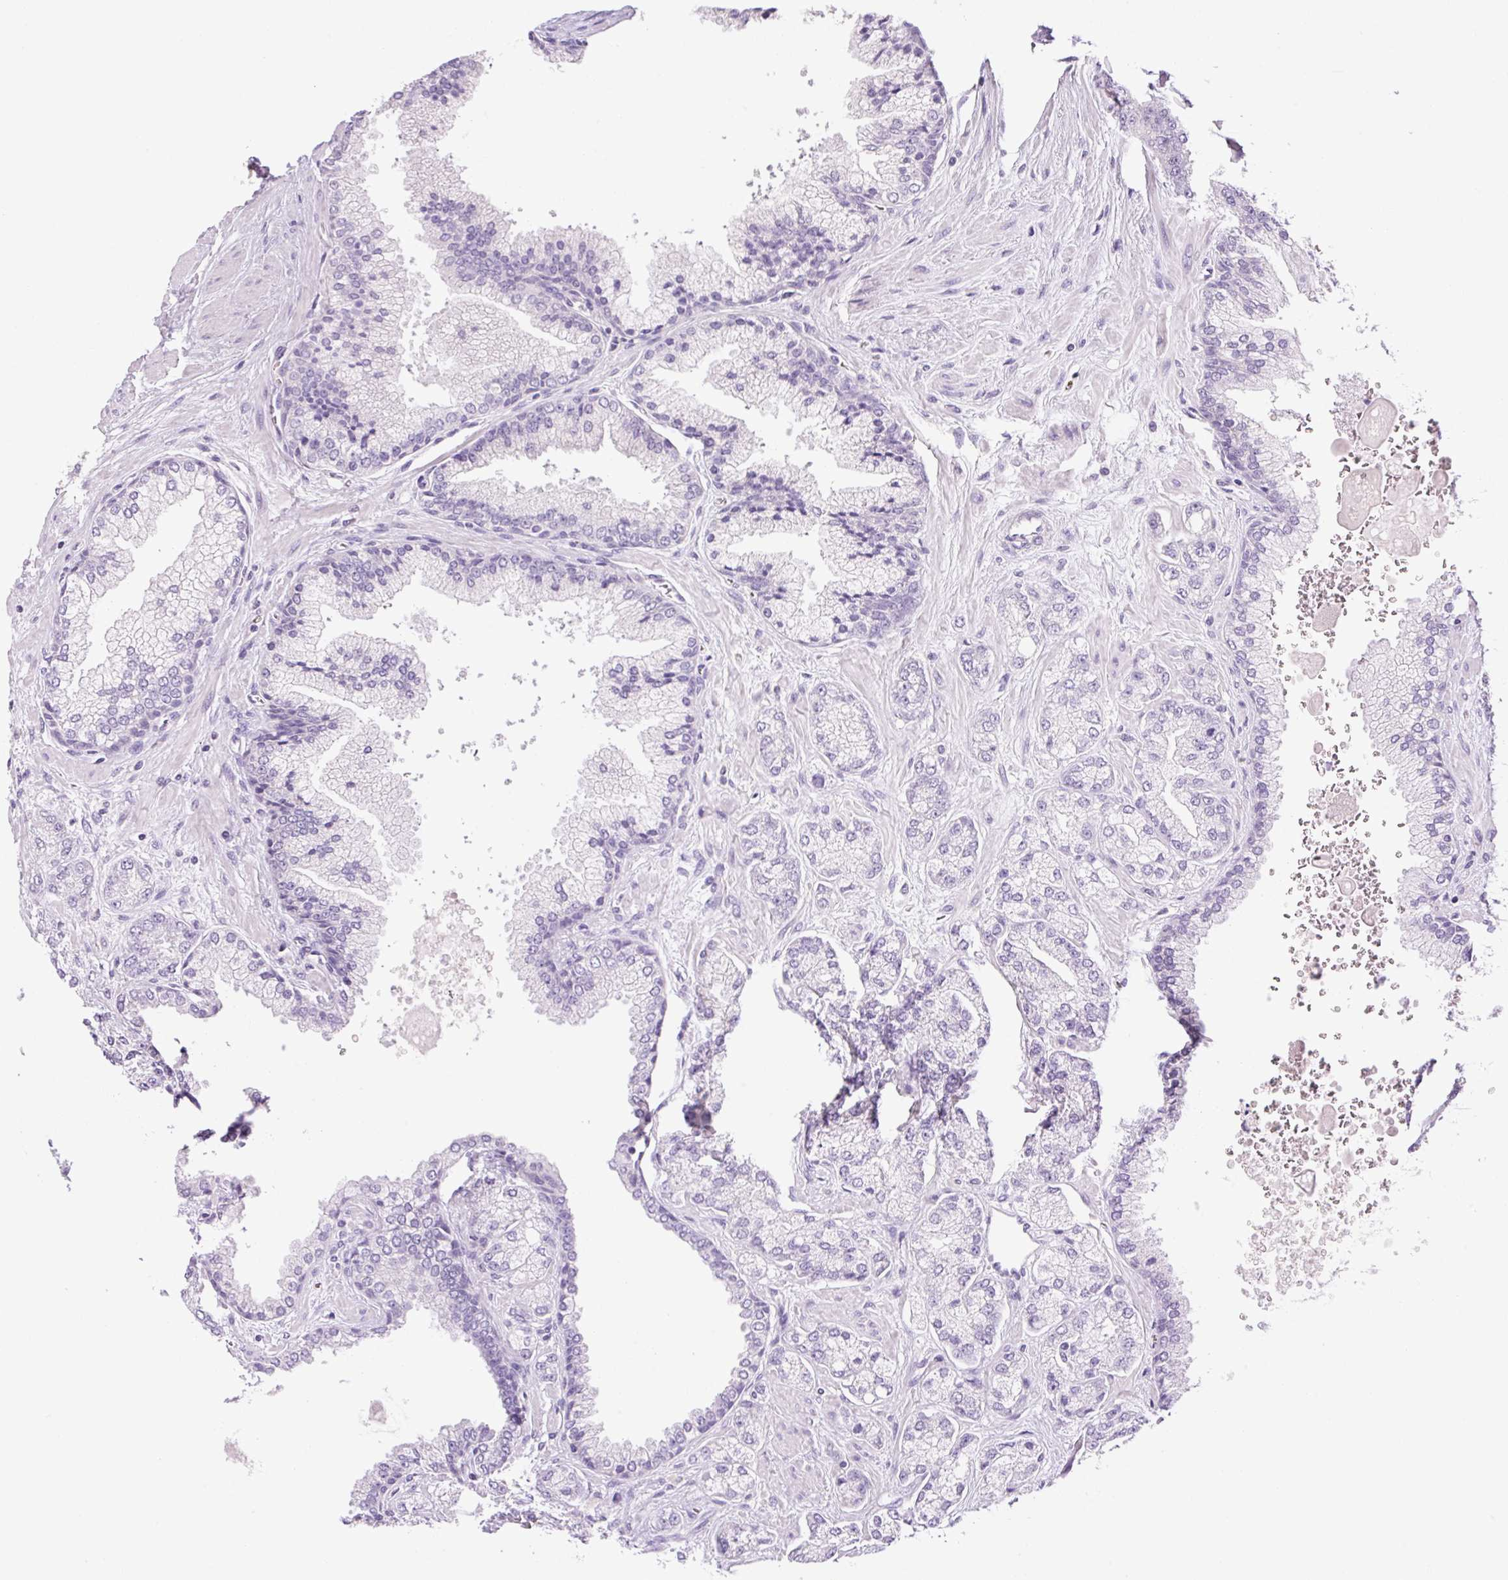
{"staining": {"intensity": "negative", "quantity": "none", "location": "none"}, "tissue": "prostate cancer", "cell_type": "Tumor cells", "image_type": "cancer", "snomed": [{"axis": "morphology", "description": "Adenocarcinoma, High grade"}, {"axis": "topography", "description": "Prostate"}], "caption": "Tumor cells show no significant protein positivity in prostate cancer.", "gene": "GRID2", "patient": {"sex": "male", "age": 68}}